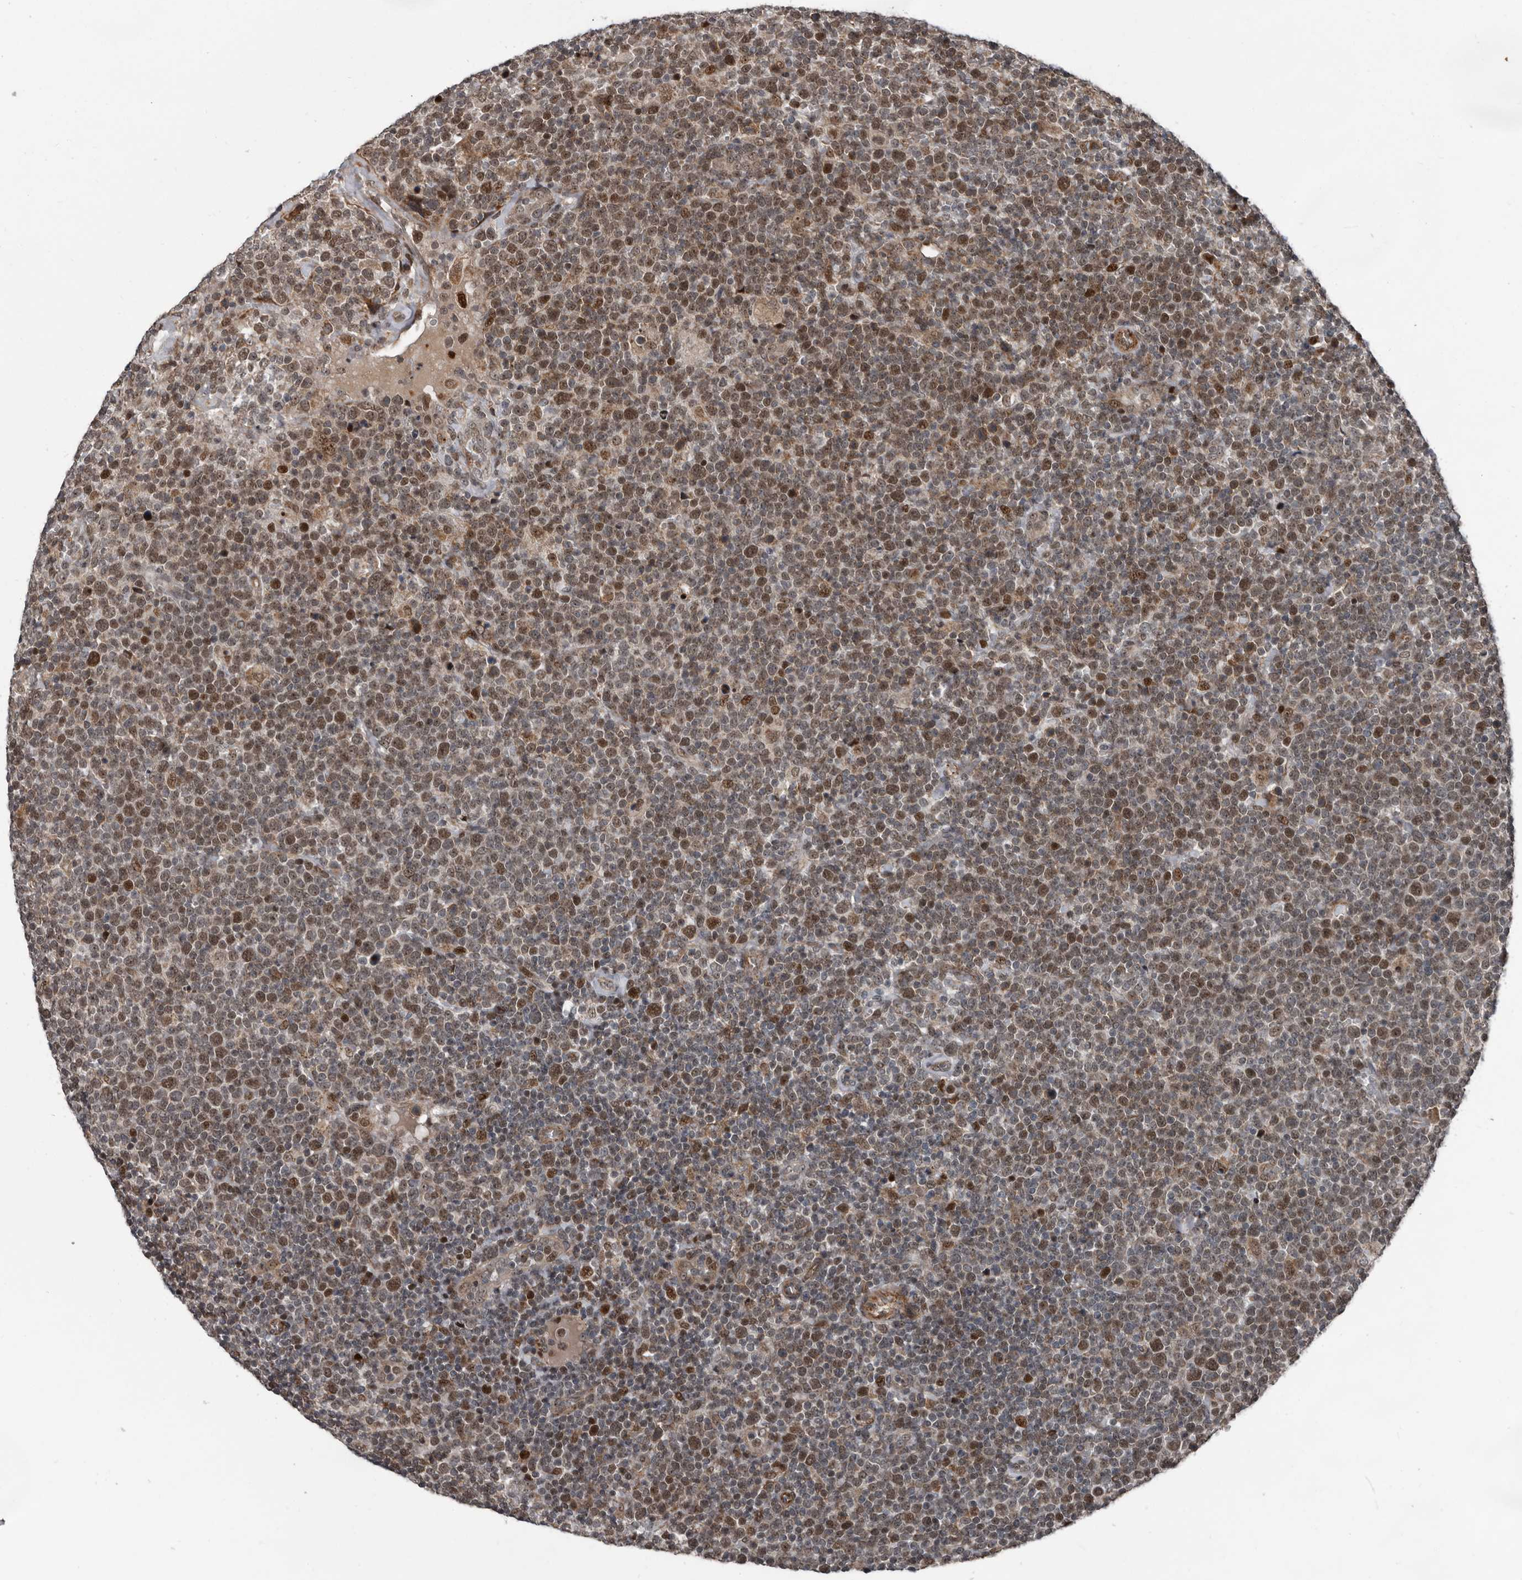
{"staining": {"intensity": "moderate", "quantity": "25%-75%", "location": "nuclear"}, "tissue": "lymphoma", "cell_type": "Tumor cells", "image_type": "cancer", "snomed": [{"axis": "morphology", "description": "Malignant lymphoma, non-Hodgkin's type, High grade"}, {"axis": "topography", "description": "Lymph node"}], "caption": "IHC of human malignant lymphoma, non-Hodgkin's type (high-grade) exhibits medium levels of moderate nuclear expression in approximately 25%-75% of tumor cells.", "gene": "CHD1L", "patient": {"sex": "male", "age": 61}}